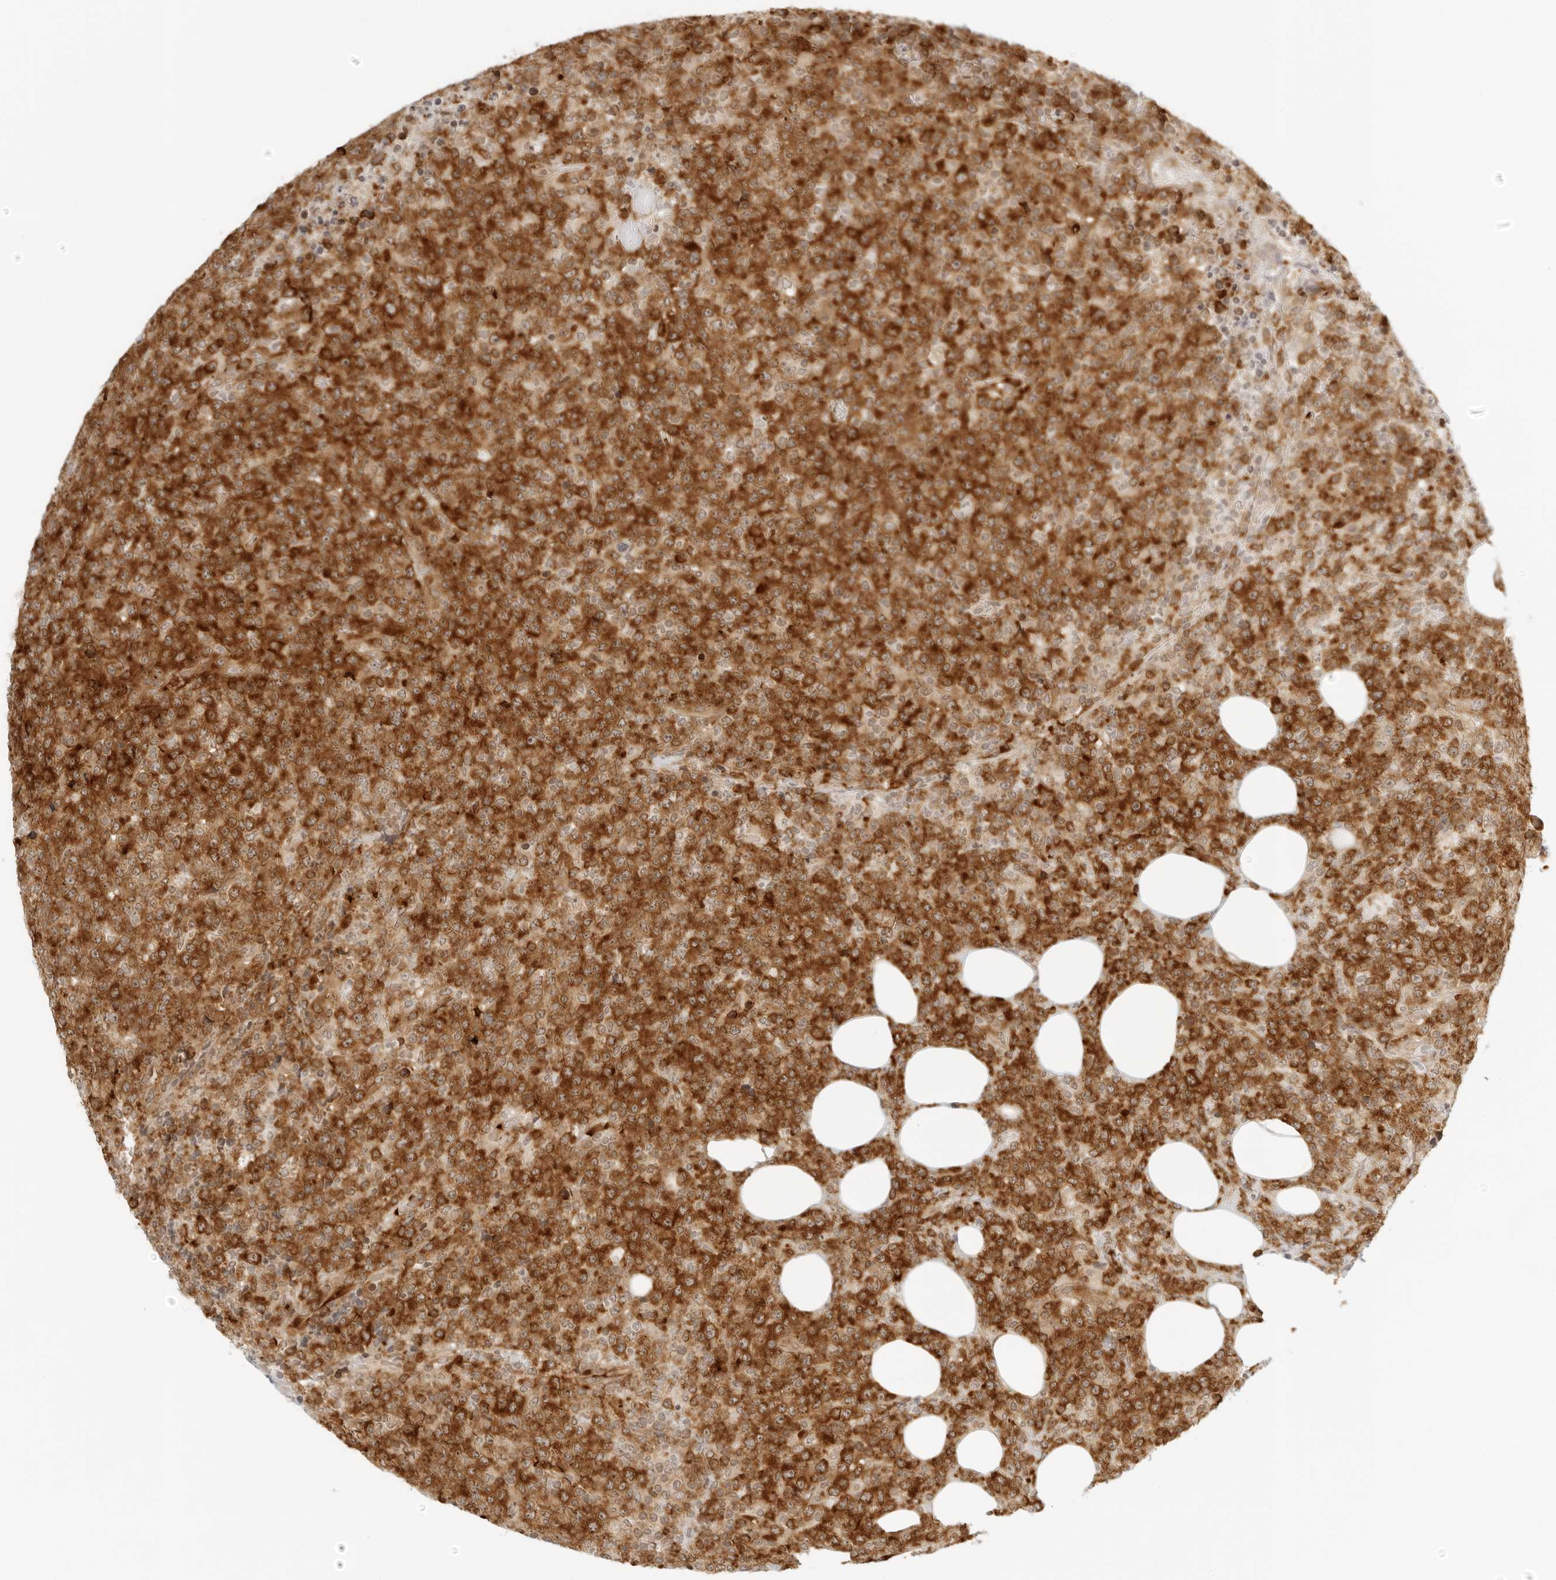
{"staining": {"intensity": "strong", "quantity": ">75%", "location": "cytoplasmic/membranous"}, "tissue": "lymphoma", "cell_type": "Tumor cells", "image_type": "cancer", "snomed": [{"axis": "morphology", "description": "Malignant lymphoma, non-Hodgkin's type, High grade"}, {"axis": "topography", "description": "Lymph node"}], "caption": "The micrograph exhibits immunohistochemical staining of lymphoma. There is strong cytoplasmic/membranous positivity is identified in approximately >75% of tumor cells.", "gene": "EIF4G1", "patient": {"sex": "male", "age": 13}}